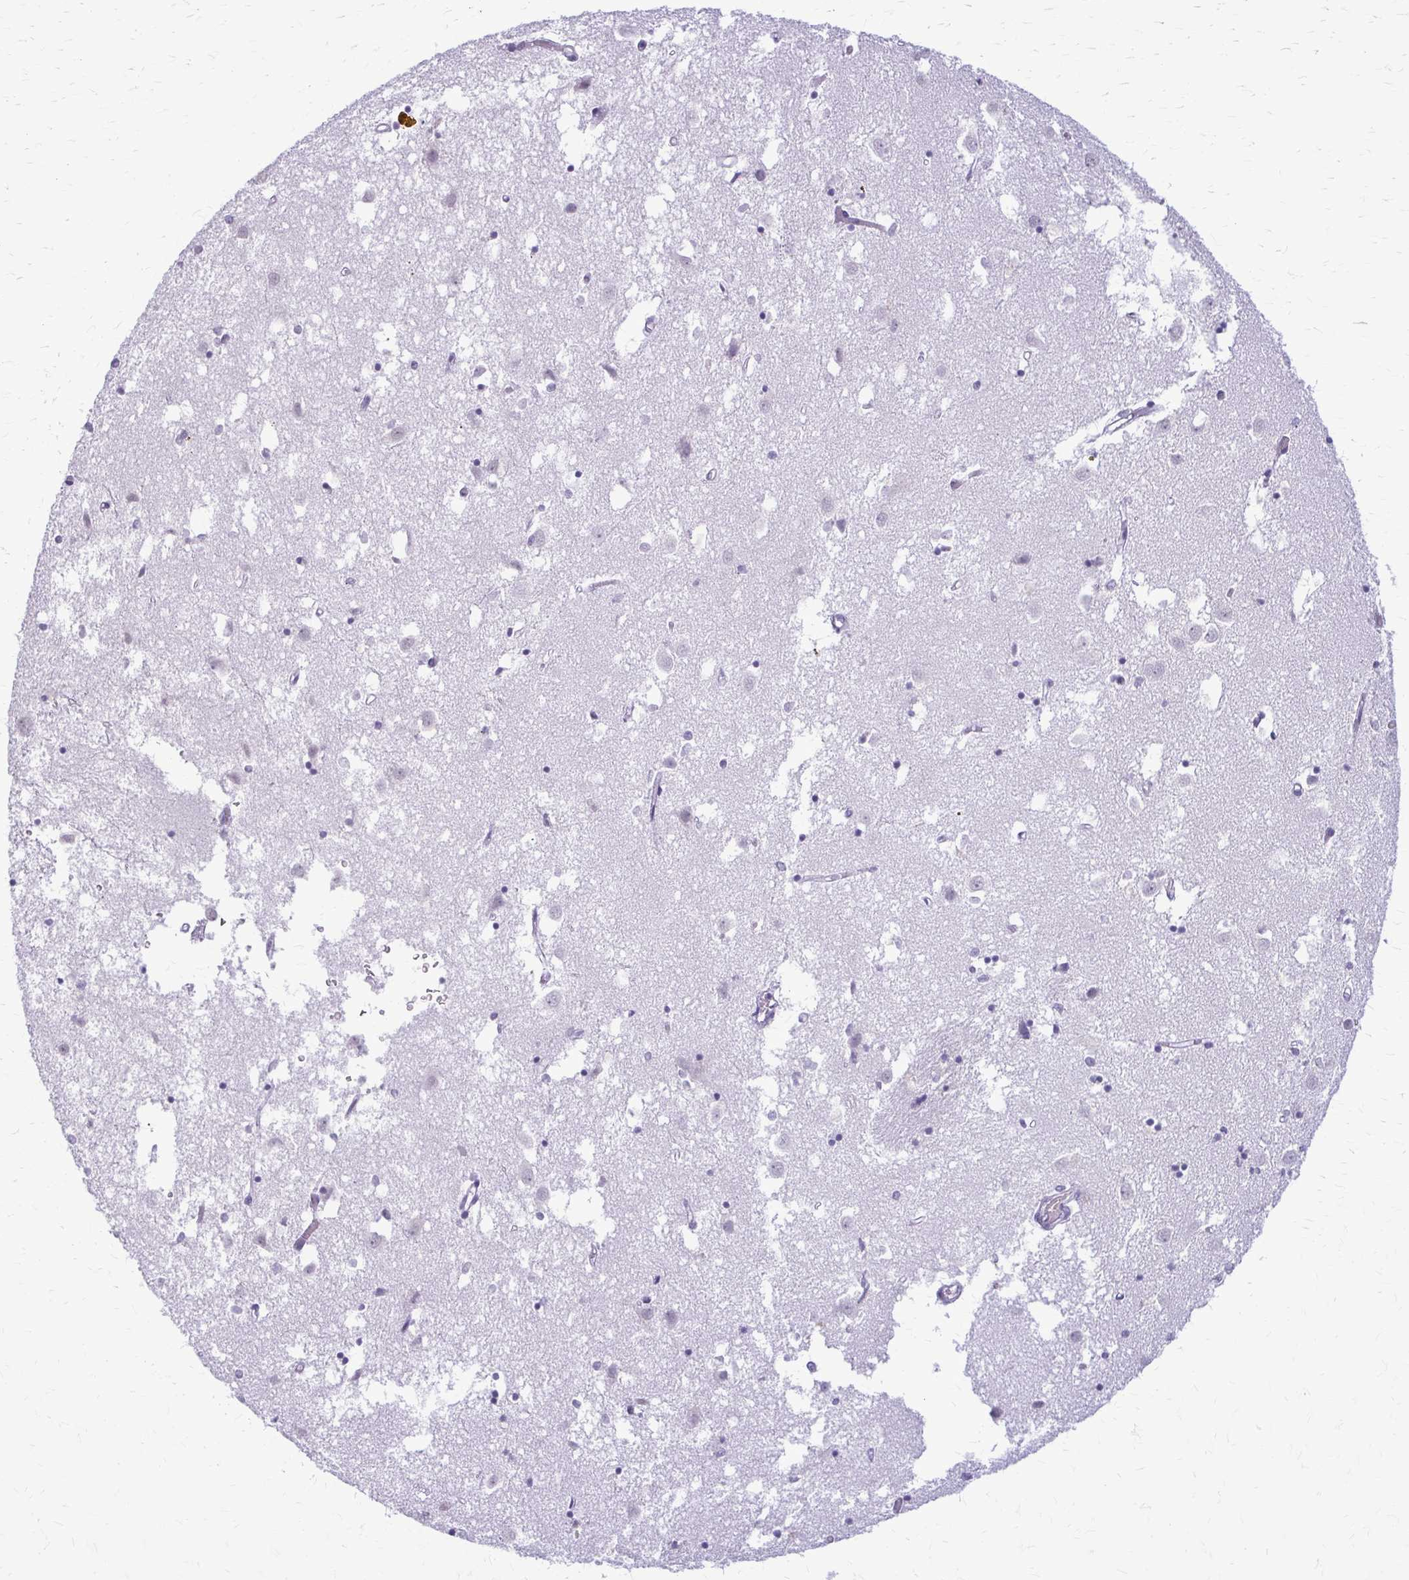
{"staining": {"intensity": "negative", "quantity": "none", "location": "none"}, "tissue": "caudate", "cell_type": "Glial cells", "image_type": "normal", "snomed": [{"axis": "morphology", "description": "Normal tissue, NOS"}, {"axis": "topography", "description": "Lateral ventricle wall"}], "caption": "The image demonstrates no significant expression in glial cells of caudate. (DAB immunohistochemistry (IHC) visualized using brightfield microscopy, high magnification).", "gene": "KRT5", "patient": {"sex": "male", "age": 70}}